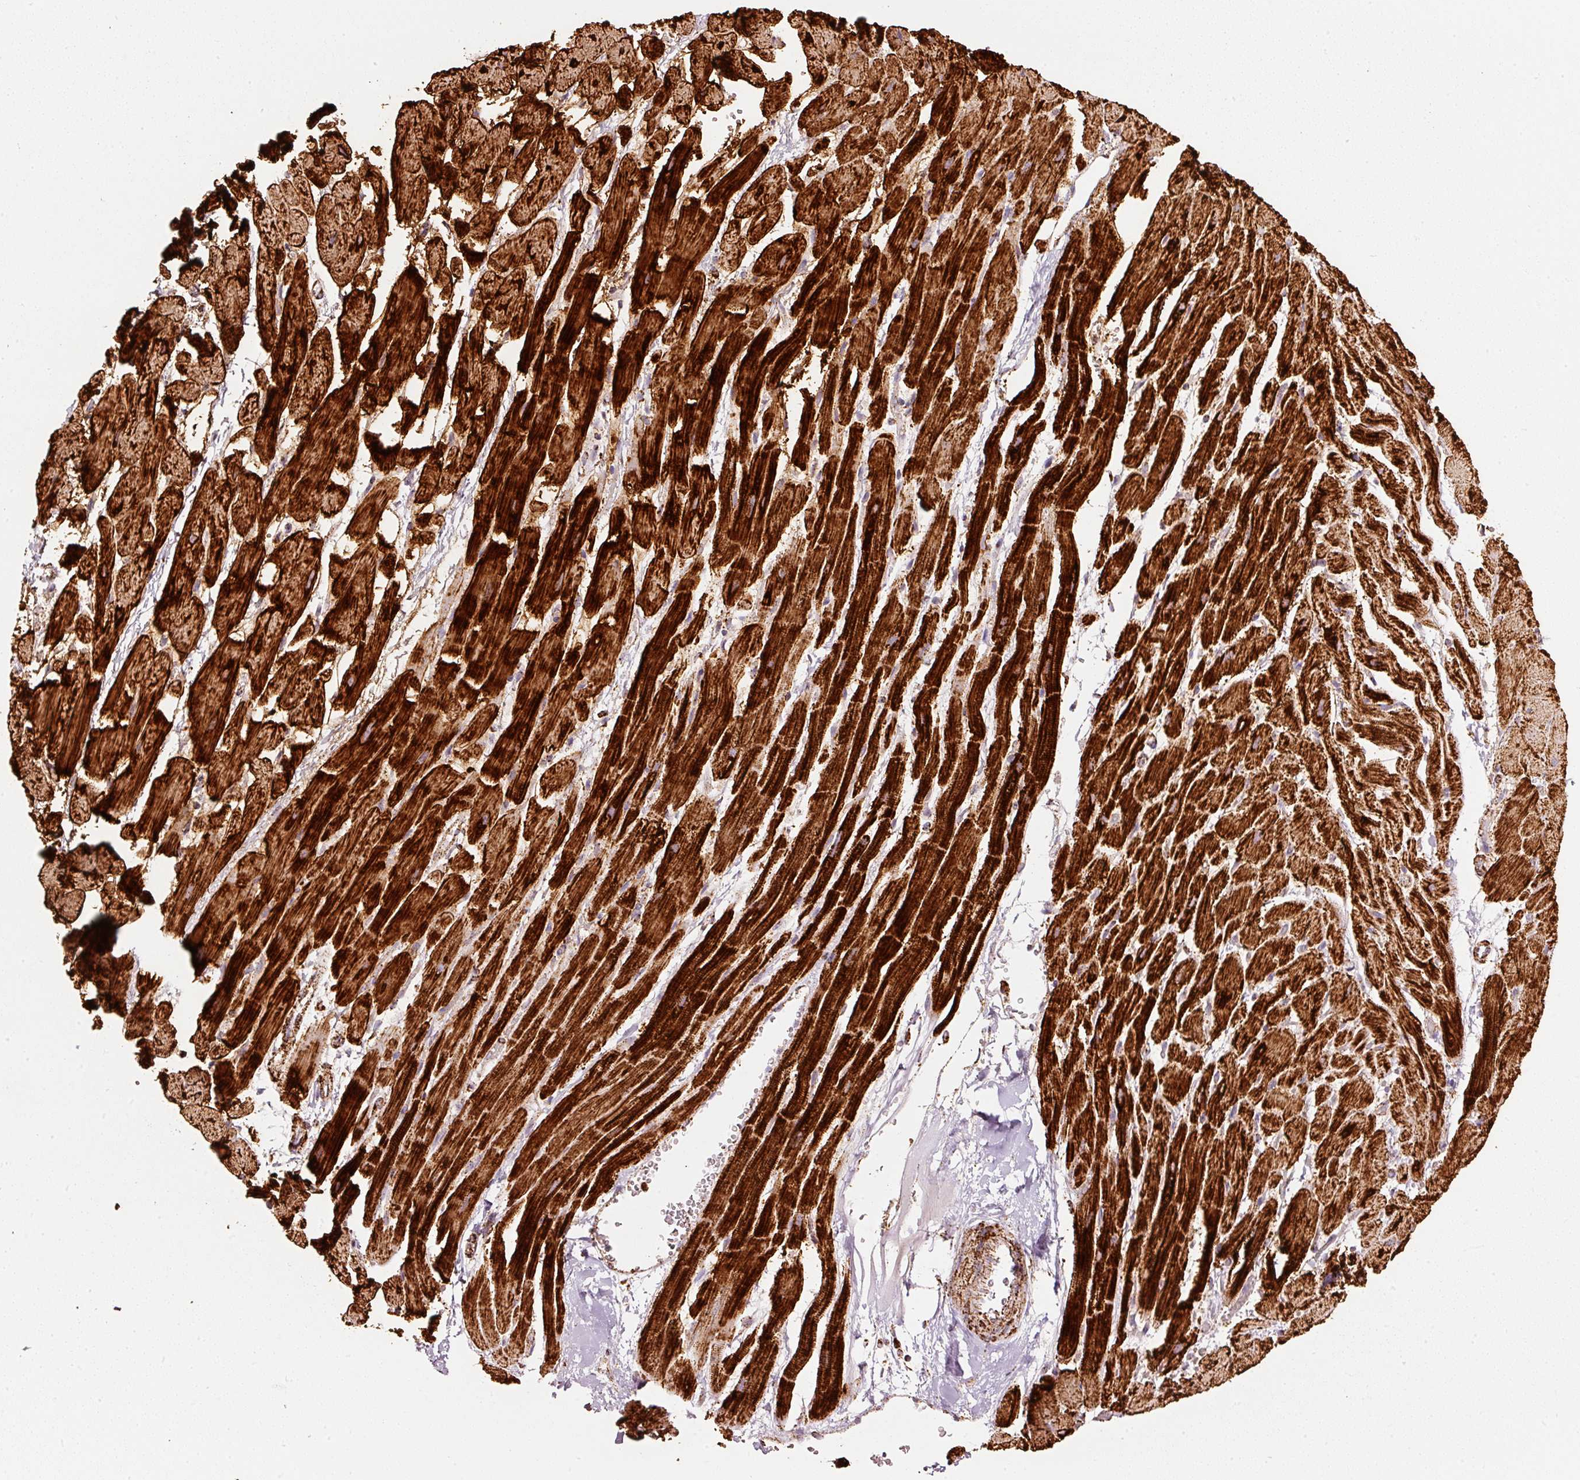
{"staining": {"intensity": "strong", "quantity": ">75%", "location": "cytoplasmic/membranous"}, "tissue": "heart muscle", "cell_type": "Cardiomyocytes", "image_type": "normal", "snomed": [{"axis": "morphology", "description": "Normal tissue, NOS"}, {"axis": "topography", "description": "Heart"}], "caption": "Immunohistochemical staining of benign human heart muscle displays >75% levels of strong cytoplasmic/membranous protein positivity in about >75% of cardiomyocytes.", "gene": "UQCRC1", "patient": {"sex": "male", "age": 37}}